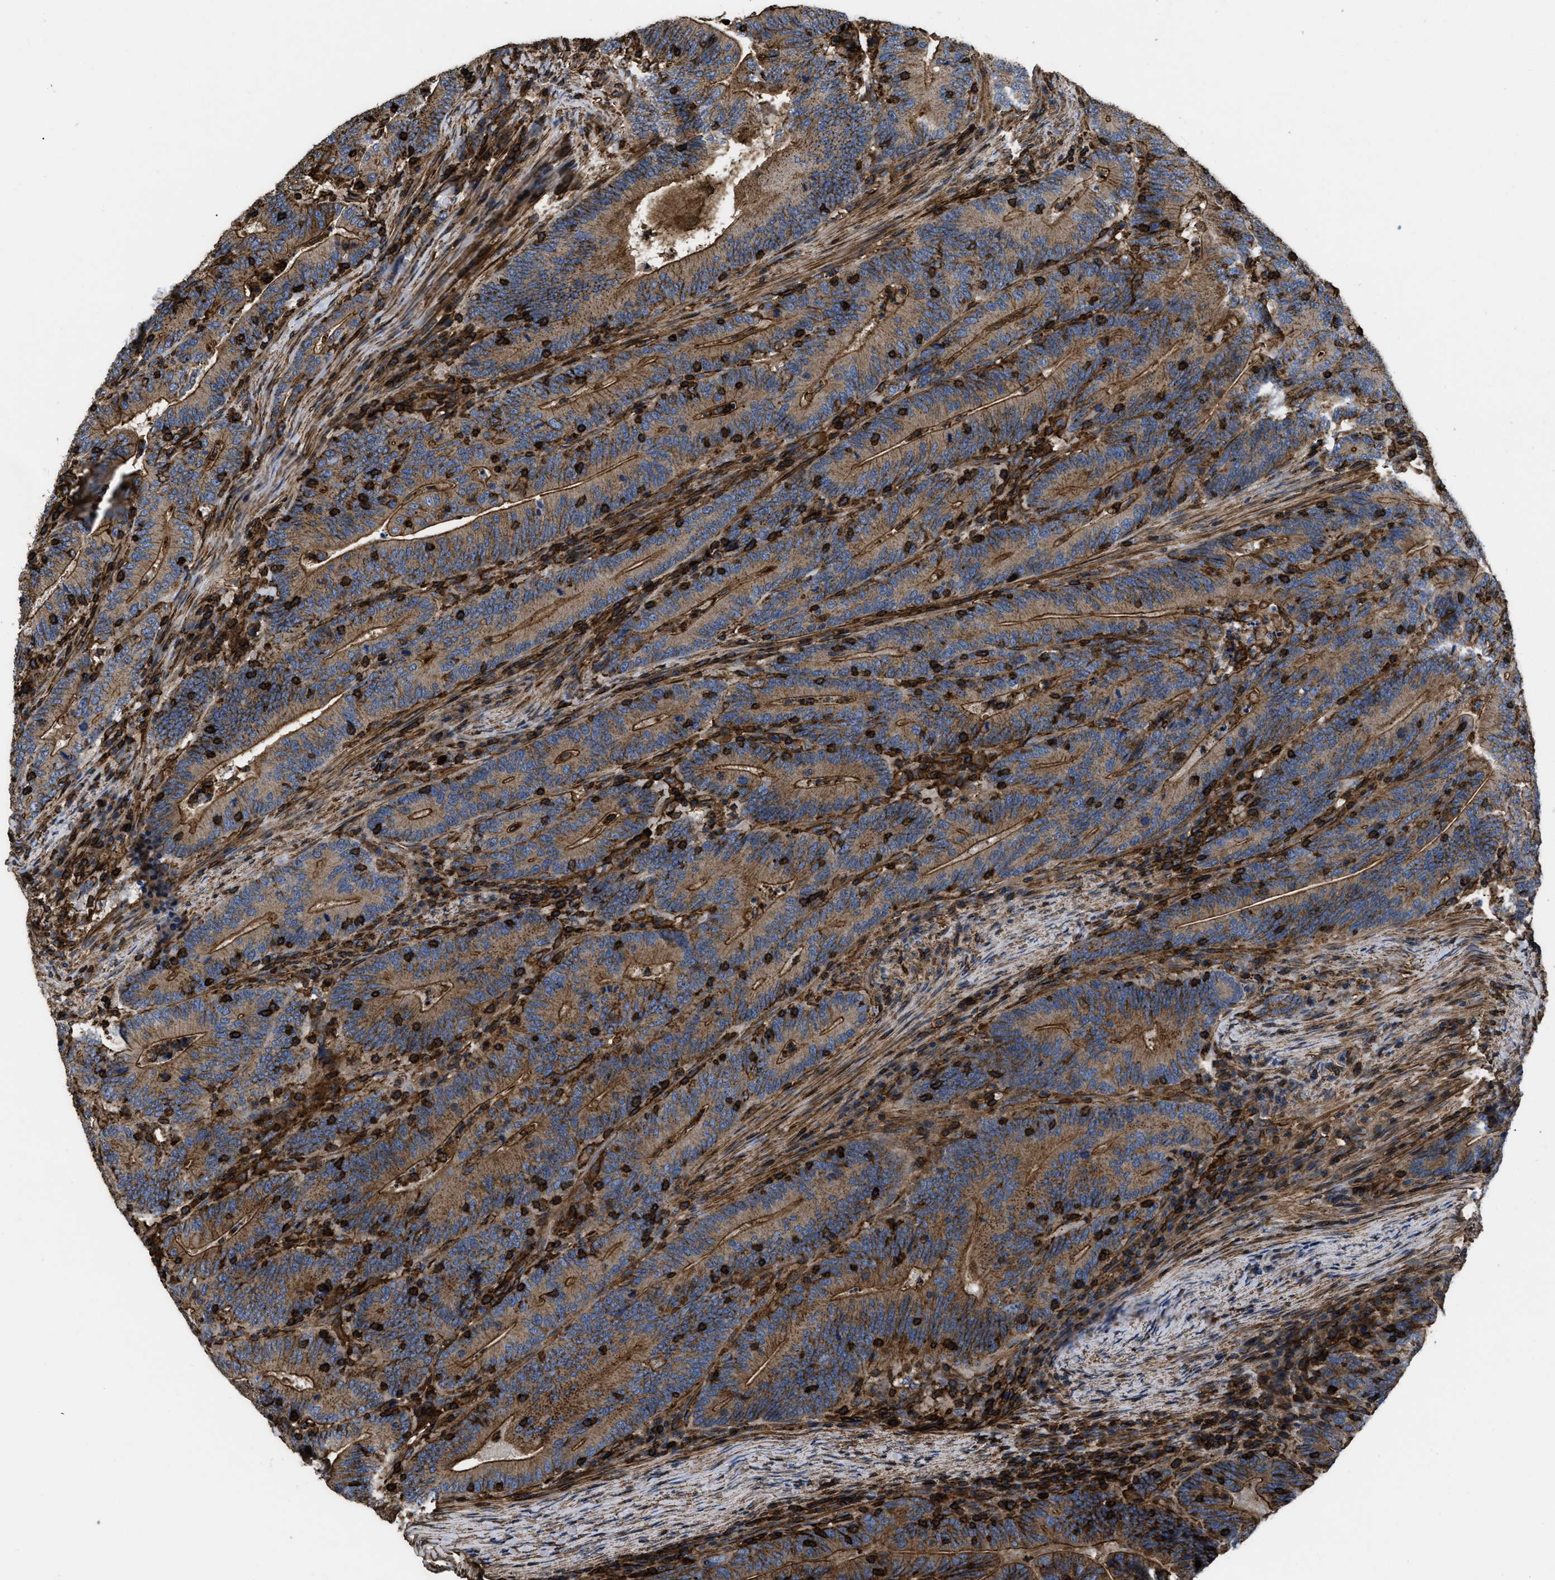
{"staining": {"intensity": "strong", "quantity": ">75%", "location": "cytoplasmic/membranous"}, "tissue": "colorectal cancer", "cell_type": "Tumor cells", "image_type": "cancer", "snomed": [{"axis": "morphology", "description": "Adenocarcinoma, NOS"}, {"axis": "topography", "description": "Colon"}], "caption": "Immunohistochemistry of colorectal adenocarcinoma displays high levels of strong cytoplasmic/membranous staining in approximately >75% of tumor cells. The staining was performed using DAB (3,3'-diaminobenzidine), with brown indicating positive protein expression. Nuclei are stained blue with hematoxylin.", "gene": "SCUBE2", "patient": {"sex": "female", "age": 66}}